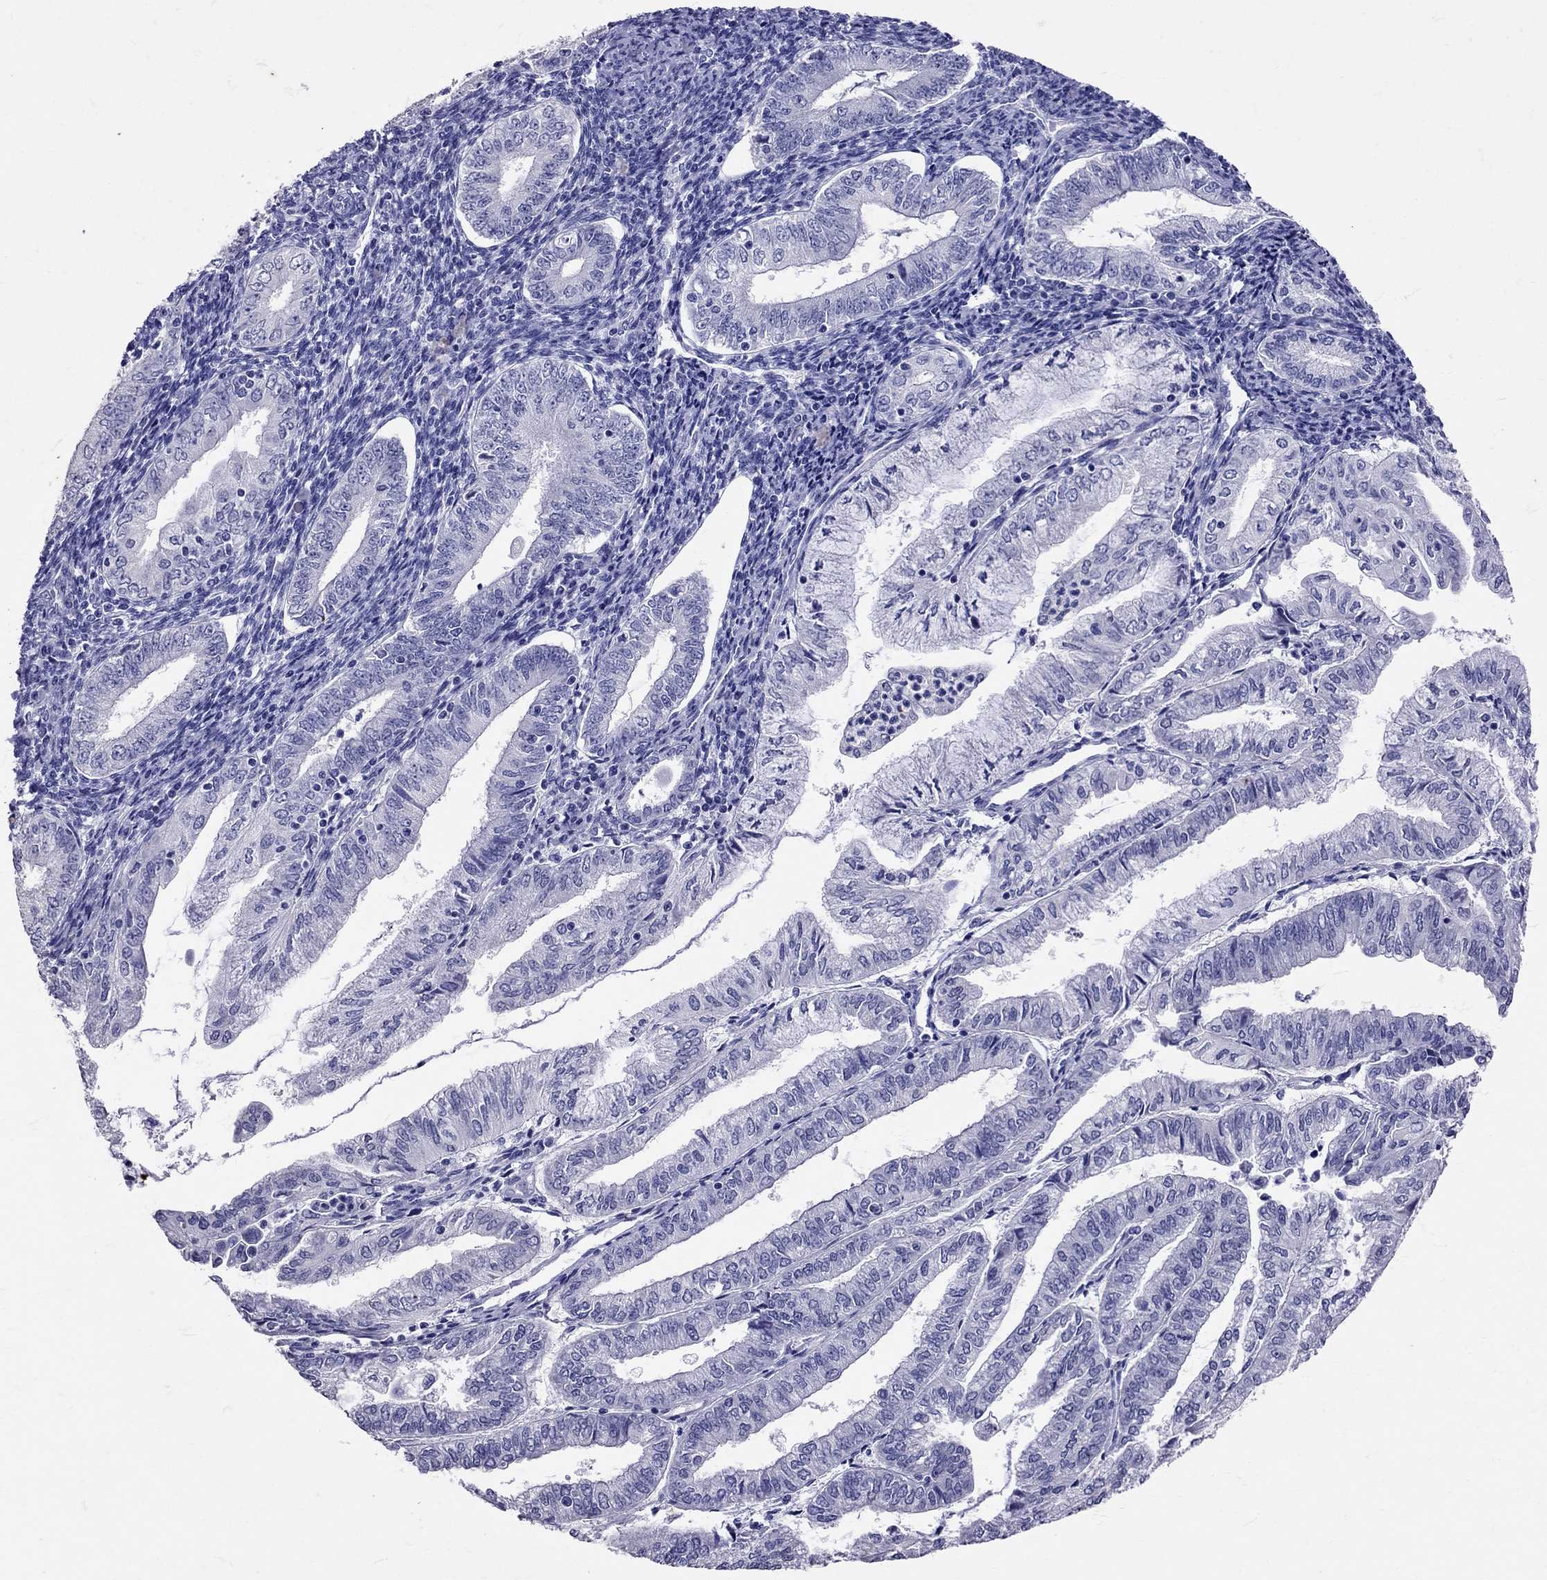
{"staining": {"intensity": "negative", "quantity": "none", "location": "none"}, "tissue": "endometrial cancer", "cell_type": "Tumor cells", "image_type": "cancer", "snomed": [{"axis": "morphology", "description": "Adenocarcinoma, NOS"}, {"axis": "topography", "description": "Endometrium"}], "caption": "High power microscopy histopathology image of an IHC micrograph of endometrial cancer, revealing no significant positivity in tumor cells. (Brightfield microscopy of DAB (3,3'-diaminobenzidine) immunohistochemistry at high magnification).", "gene": "AVP", "patient": {"sex": "female", "age": 55}}